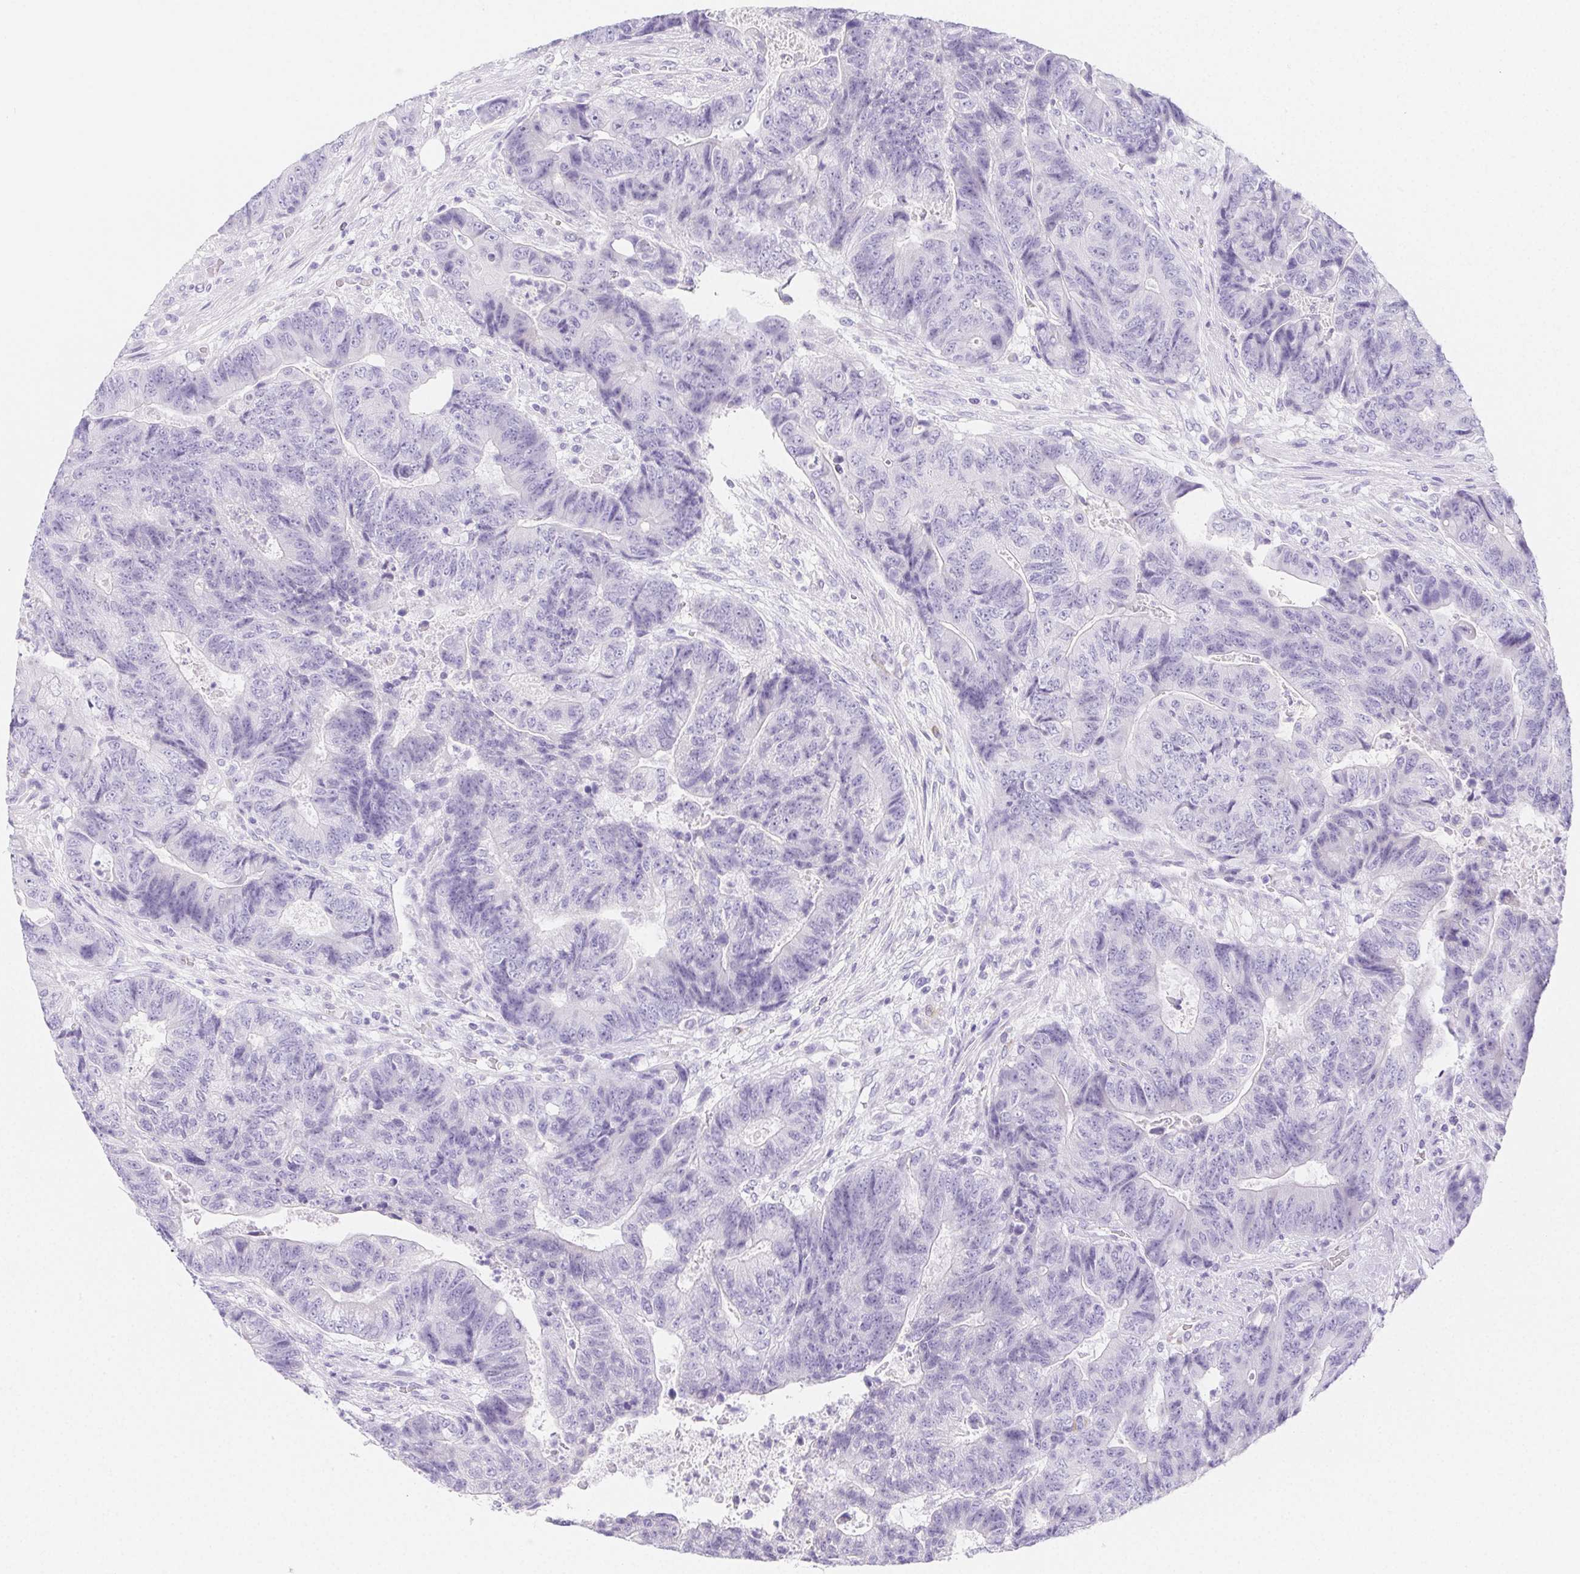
{"staining": {"intensity": "negative", "quantity": "none", "location": "none"}, "tissue": "colorectal cancer", "cell_type": "Tumor cells", "image_type": "cancer", "snomed": [{"axis": "morphology", "description": "Normal tissue, NOS"}, {"axis": "morphology", "description": "Adenocarcinoma, NOS"}, {"axis": "topography", "description": "Colon"}], "caption": "The image reveals no significant staining in tumor cells of colorectal cancer (adenocarcinoma).", "gene": "HRC", "patient": {"sex": "female", "age": 48}}